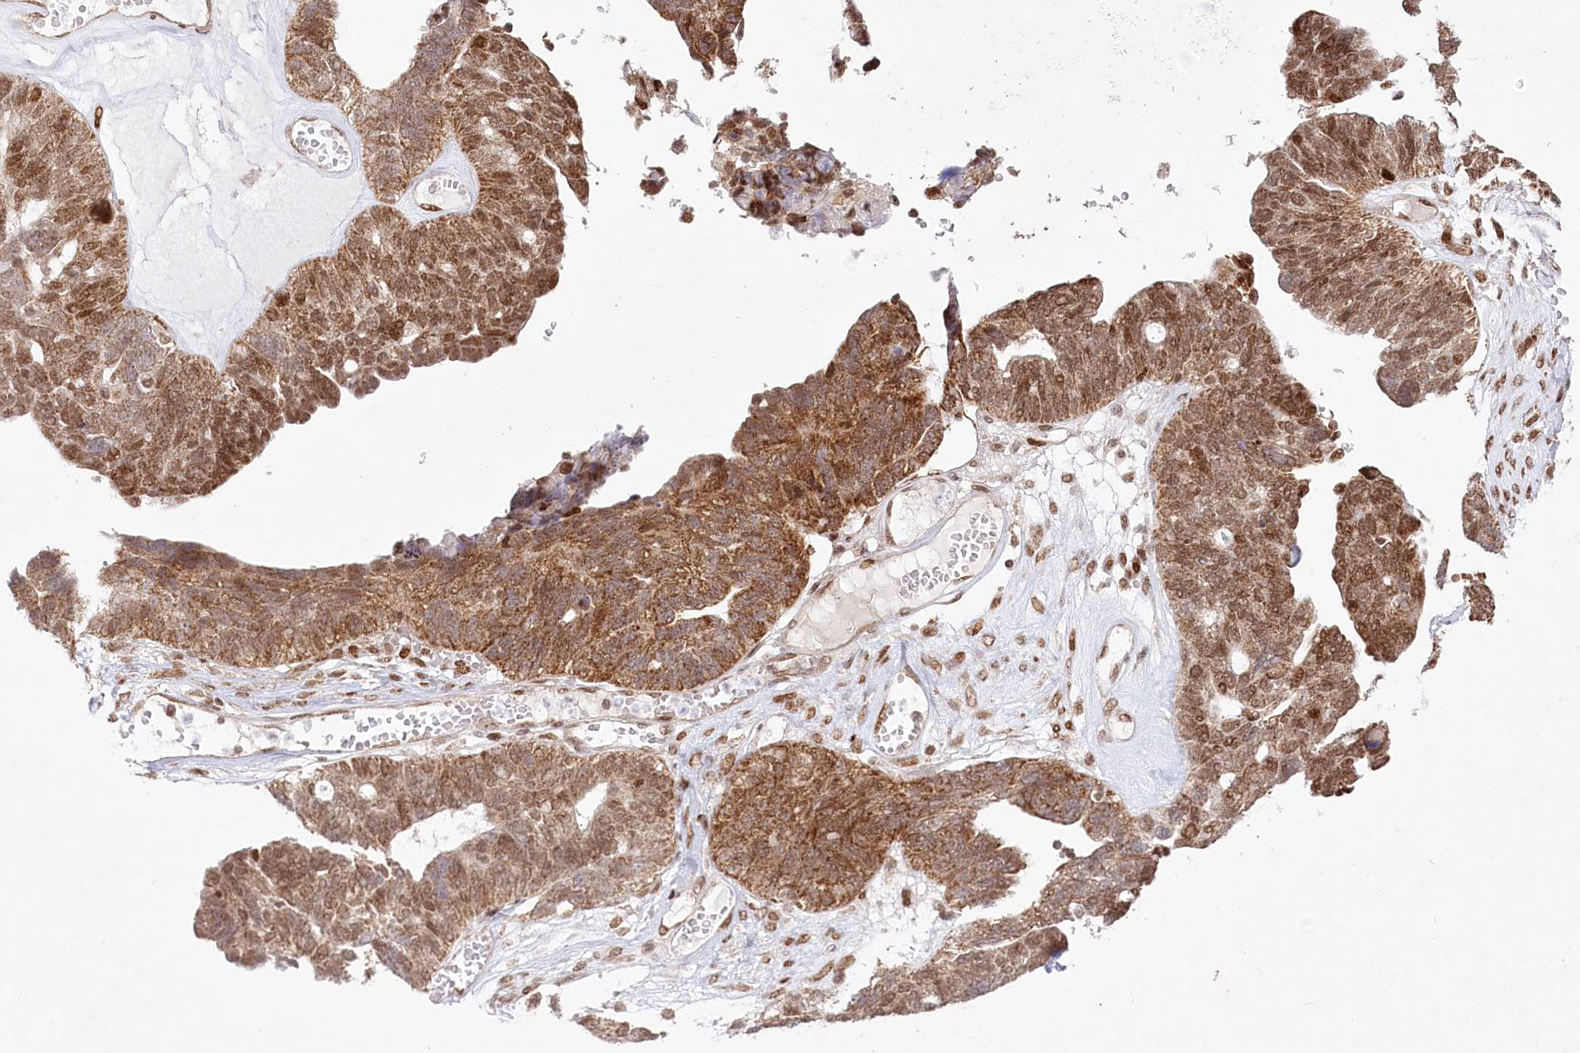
{"staining": {"intensity": "moderate", "quantity": ">75%", "location": "cytoplasmic/membranous,nuclear"}, "tissue": "ovarian cancer", "cell_type": "Tumor cells", "image_type": "cancer", "snomed": [{"axis": "morphology", "description": "Cystadenocarcinoma, serous, NOS"}, {"axis": "topography", "description": "Ovary"}], "caption": "Protein expression analysis of ovarian serous cystadenocarcinoma exhibits moderate cytoplasmic/membranous and nuclear staining in approximately >75% of tumor cells.", "gene": "PYURF", "patient": {"sex": "female", "age": 79}}